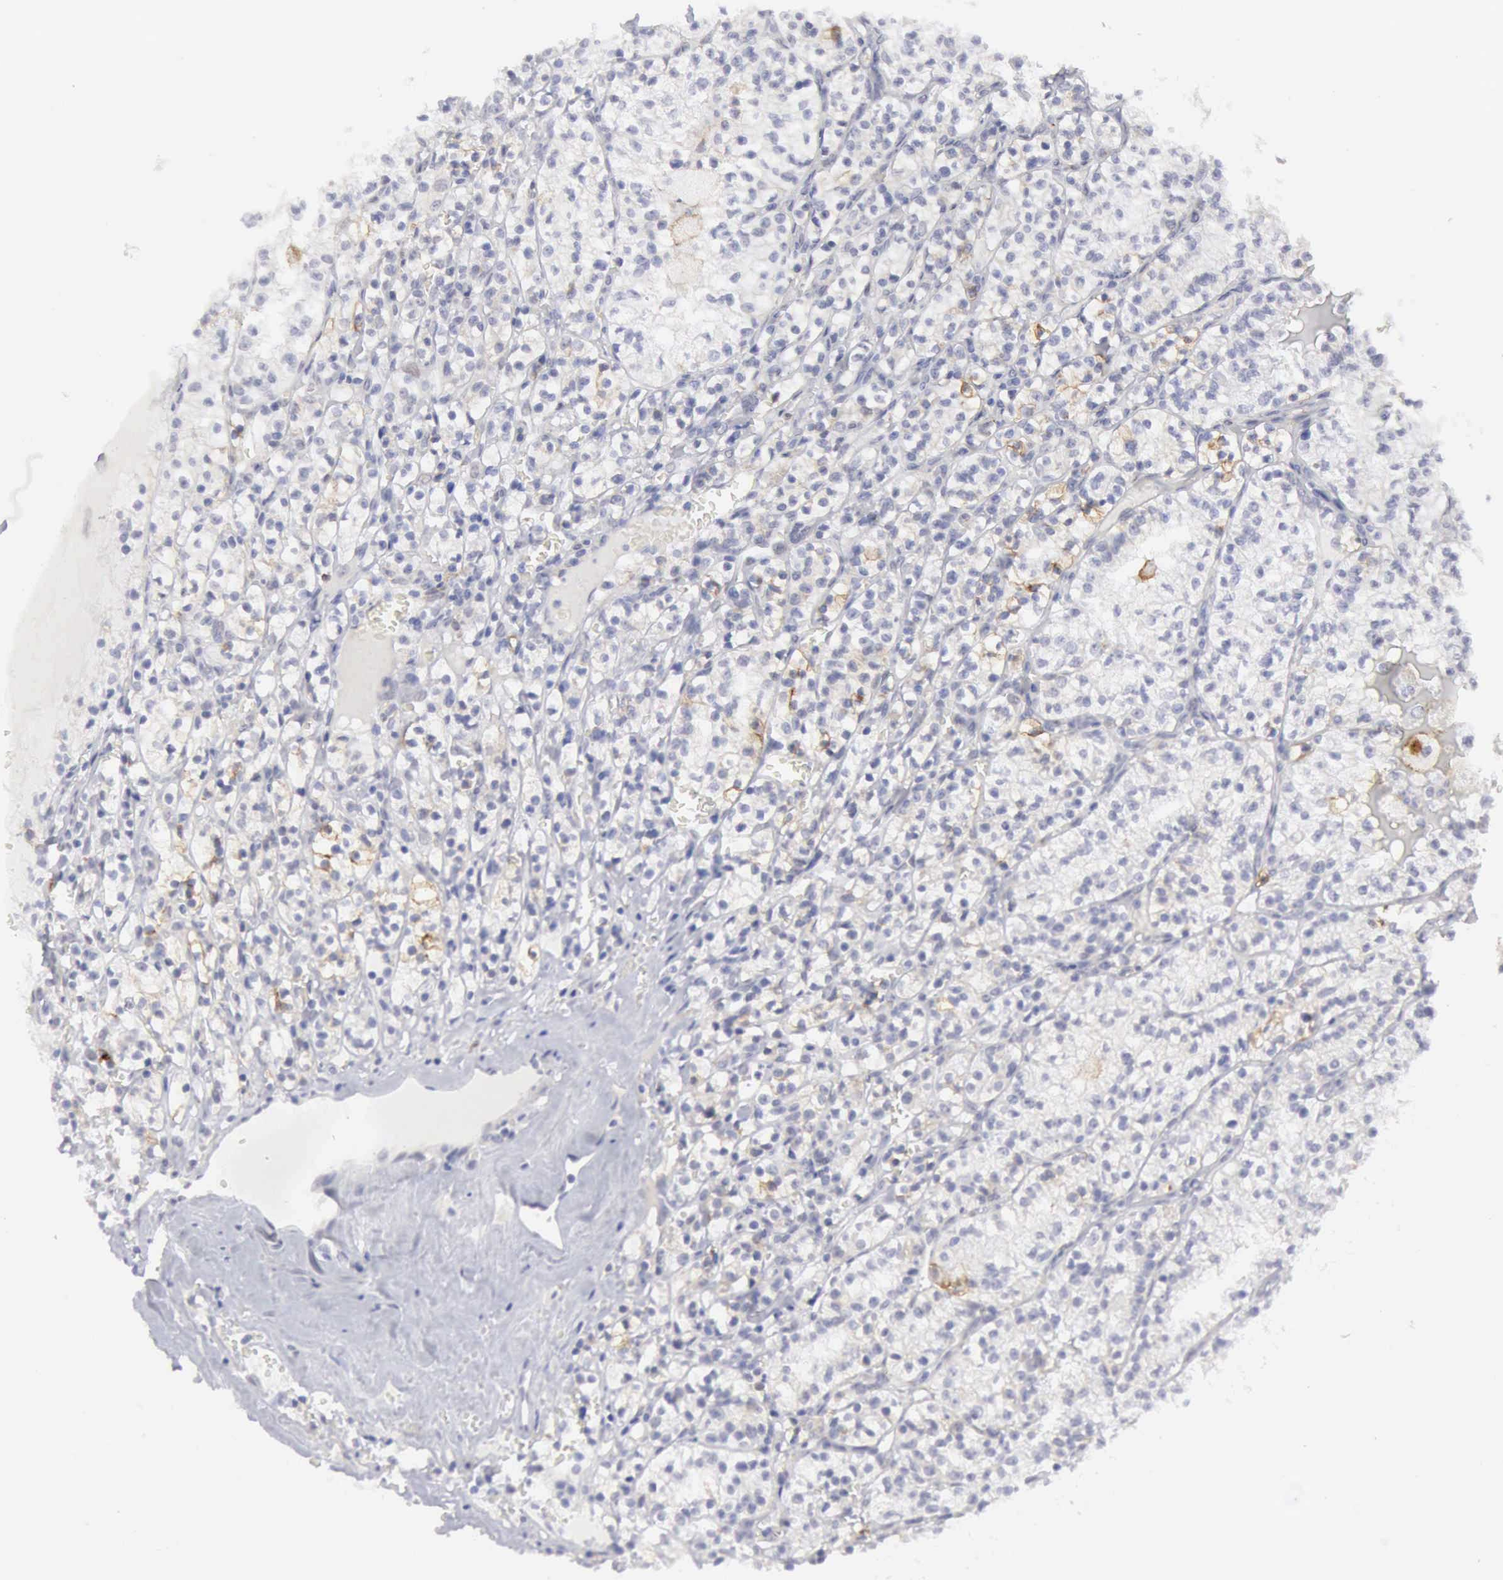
{"staining": {"intensity": "negative", "quantity": "none", "location": "none"}, "tissue": "renal cancer", "cell_type": "Tumor cells", "image_type": "cancer", "snomed": [{"axis": "morphology", "description": "Adenocarcinoma, NOS"}, {"axis": "topography", "description": "Kidney"}], "caption": "Tumor cells are negative for brown protein staining in adenocarcinoma (renal). Nuclei are stained in blue.", "gene": "TFRC", "patient": {"sex": "male", "age": 61}}